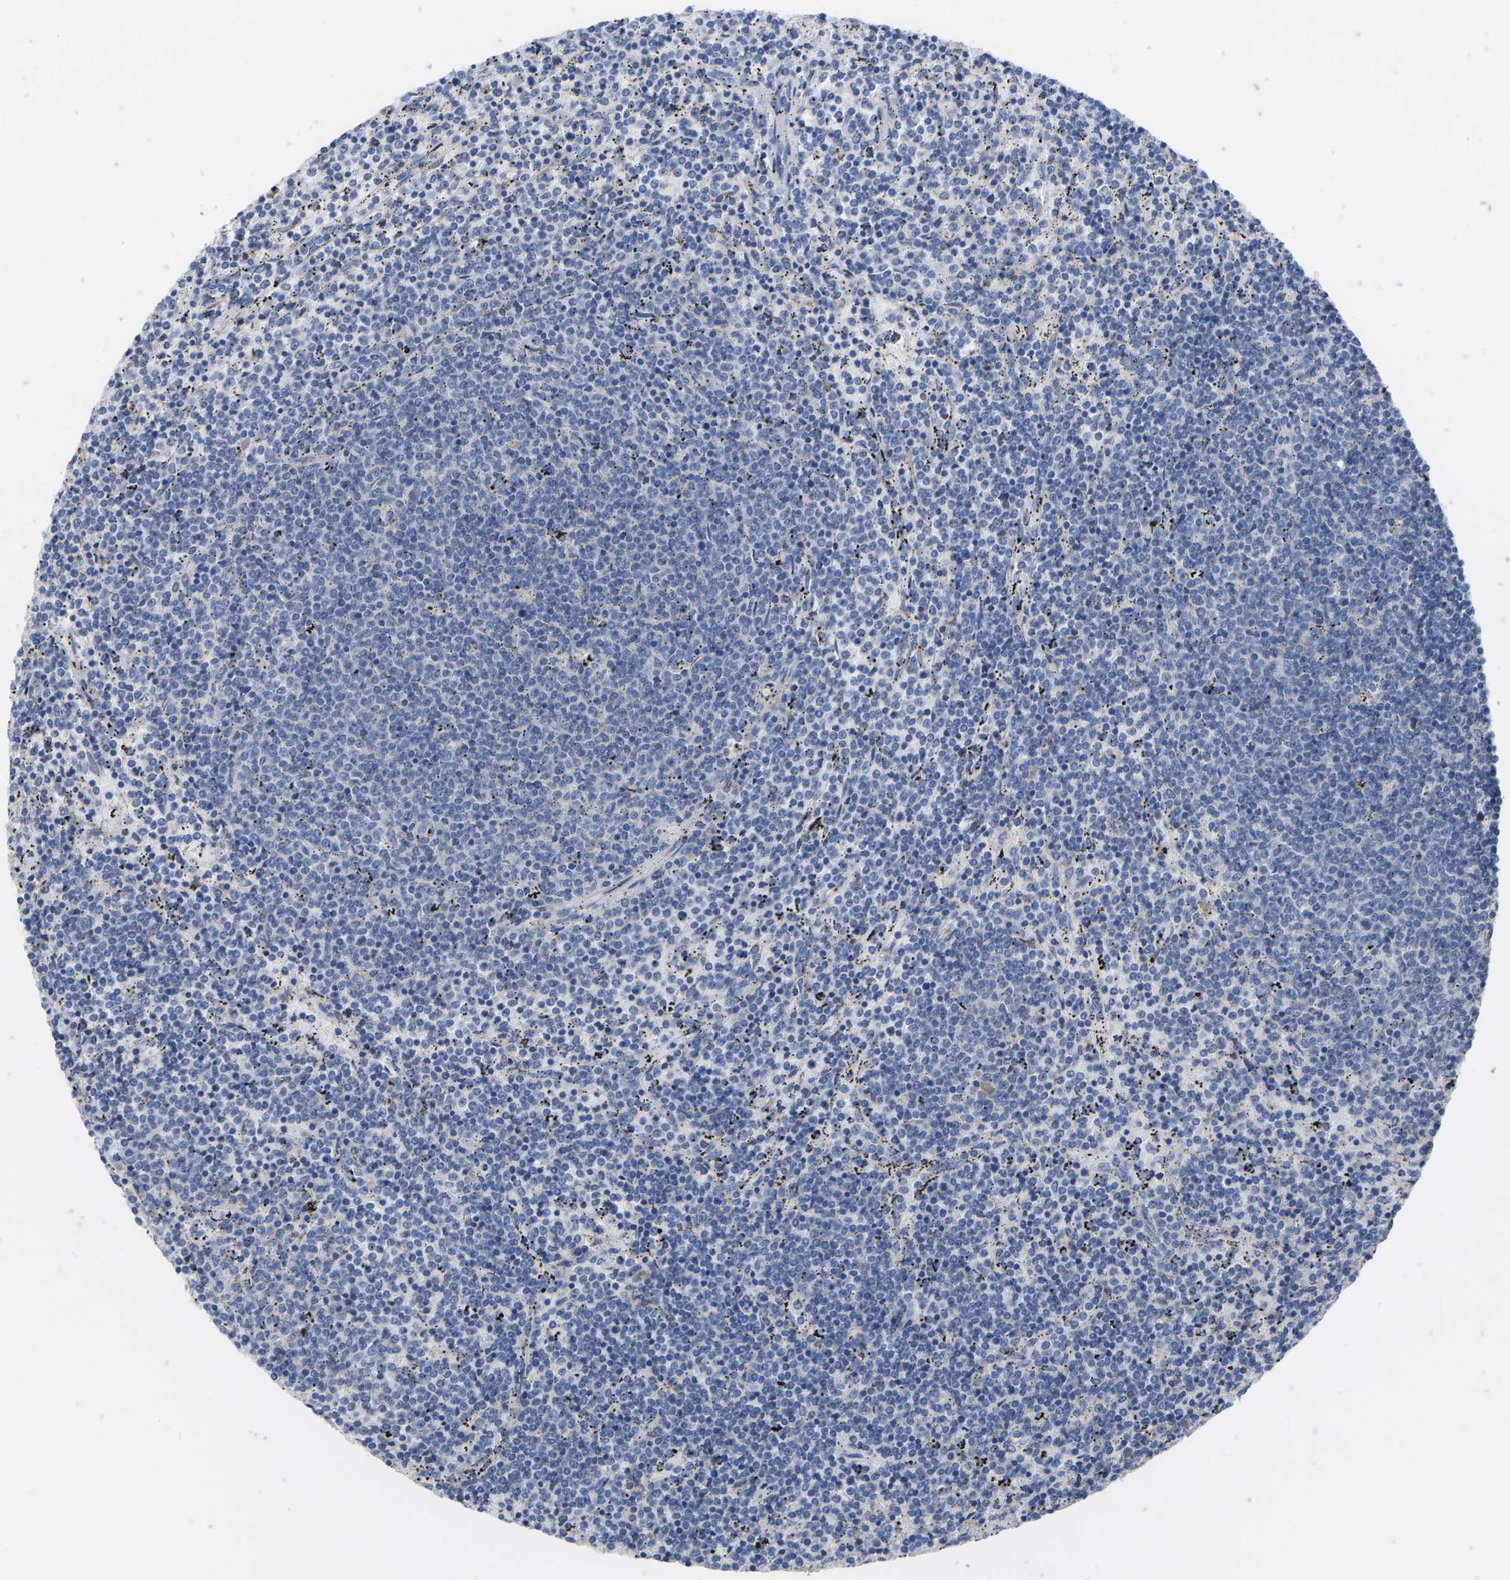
{"staining": {"intensity": "negative", "quantity": "none", "location": "none"}, "tissue": "lymphoma", "cell_type": "Tumor cells", "image_type": "cancer", "snomed": [{"axis": "morphology", "description": "Malignant lymphoma, non-Hodgkin's type, Low grade"}, {"axis": "topography", "description": "Spleen"}], "caption": "A photomicrograph of human lymphoma is negative for staining in tumor cells.", "gene": "OLIG2", "patient": {"sex": "female", "age": 50}}